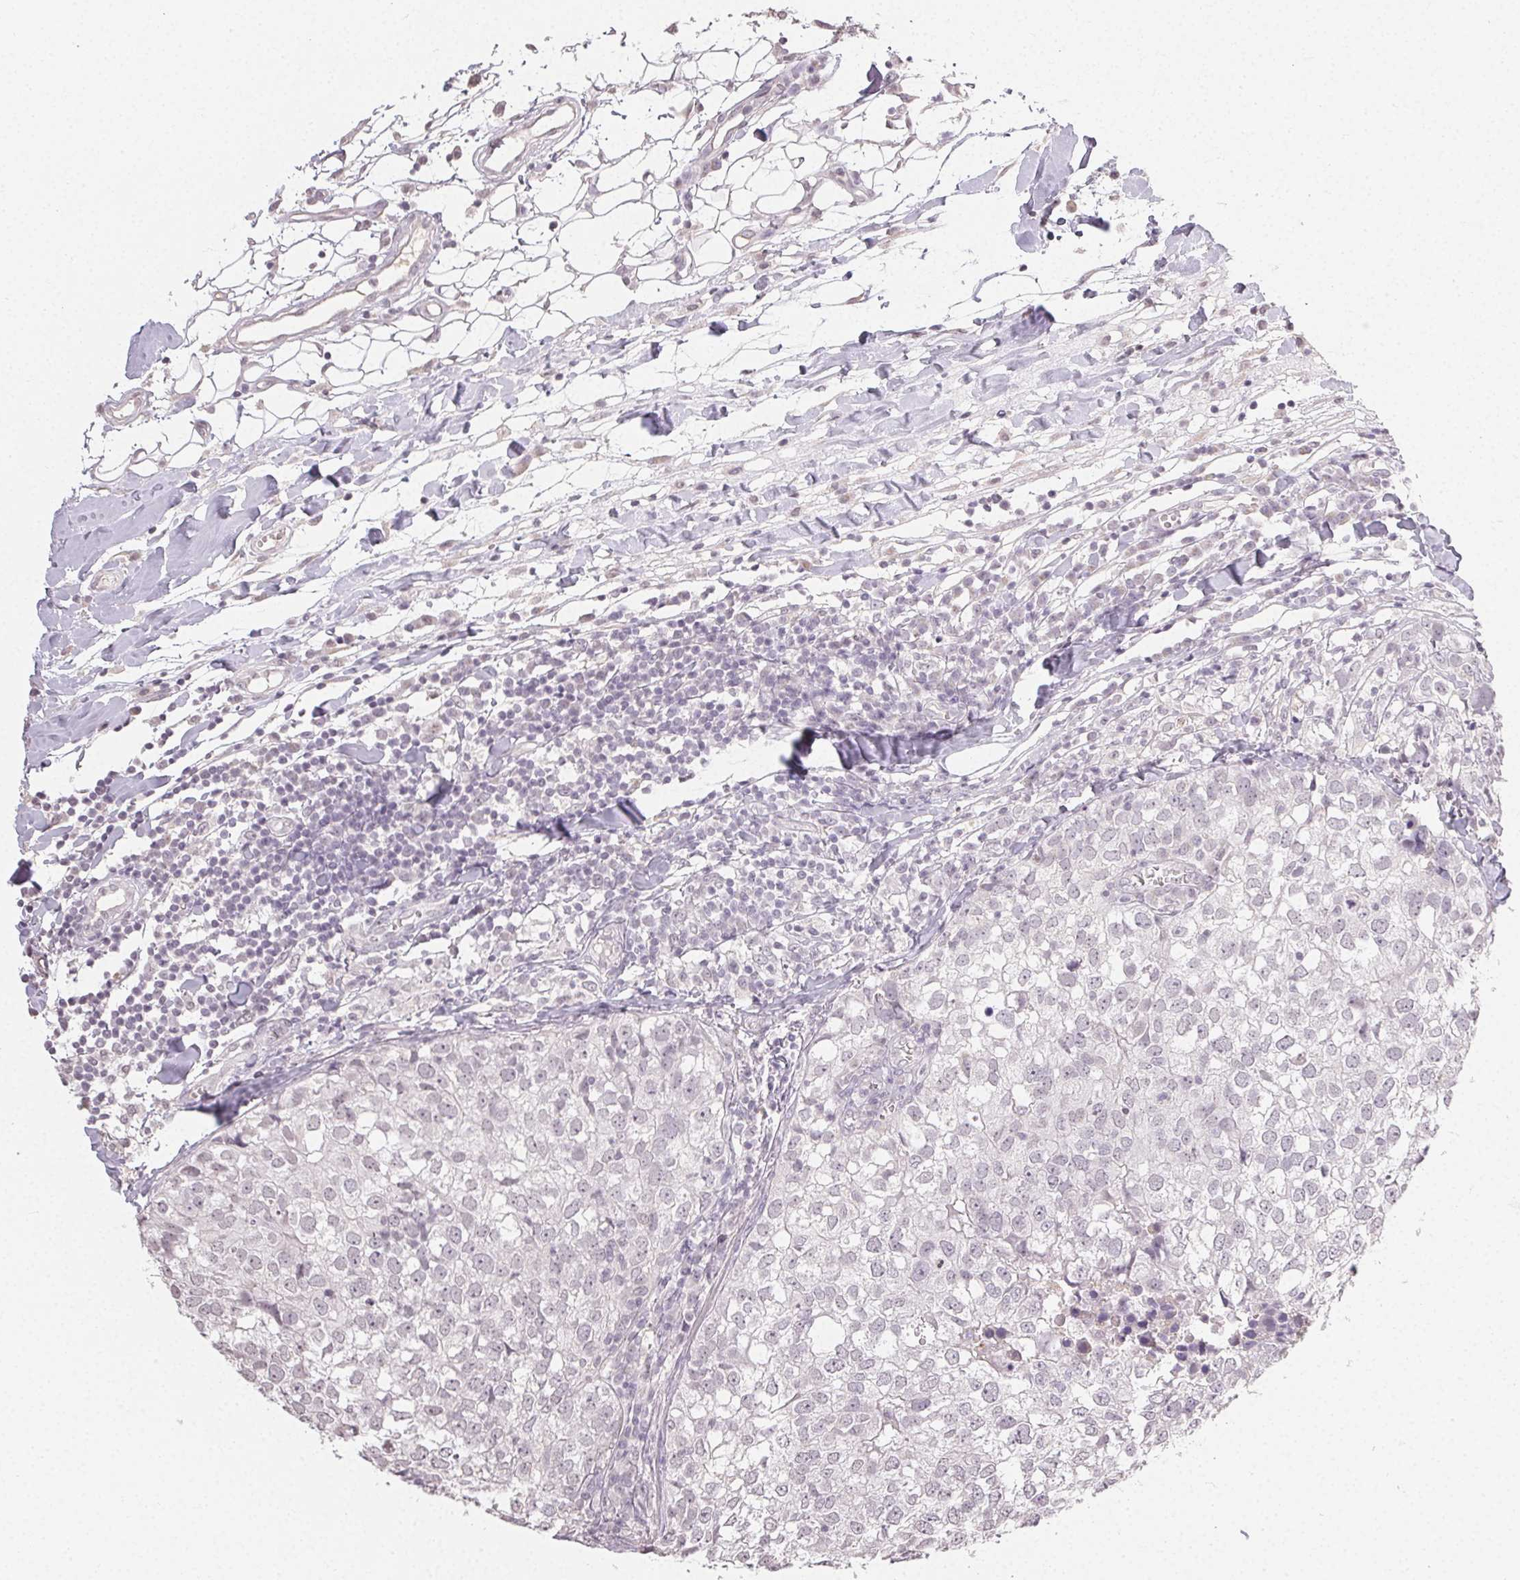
{"staining": {"intensity": "negative", "quantity": "none", "location": "none"}, "tissue": "breast cancer", "cell_type": "Tumor cells", "image_type": "cancer", "snomed": [{"axis": "morphology", "description": "Duct carcinoma"}, {"axis": "topography", "description": "Breast"}], "caption": "A photomicrograph of human infiltrating ductal carcinoma (breast) is negative for staining in tumor cells.", "gene": "TMEM174", "patient": {"sex": "female", "age": 30}}